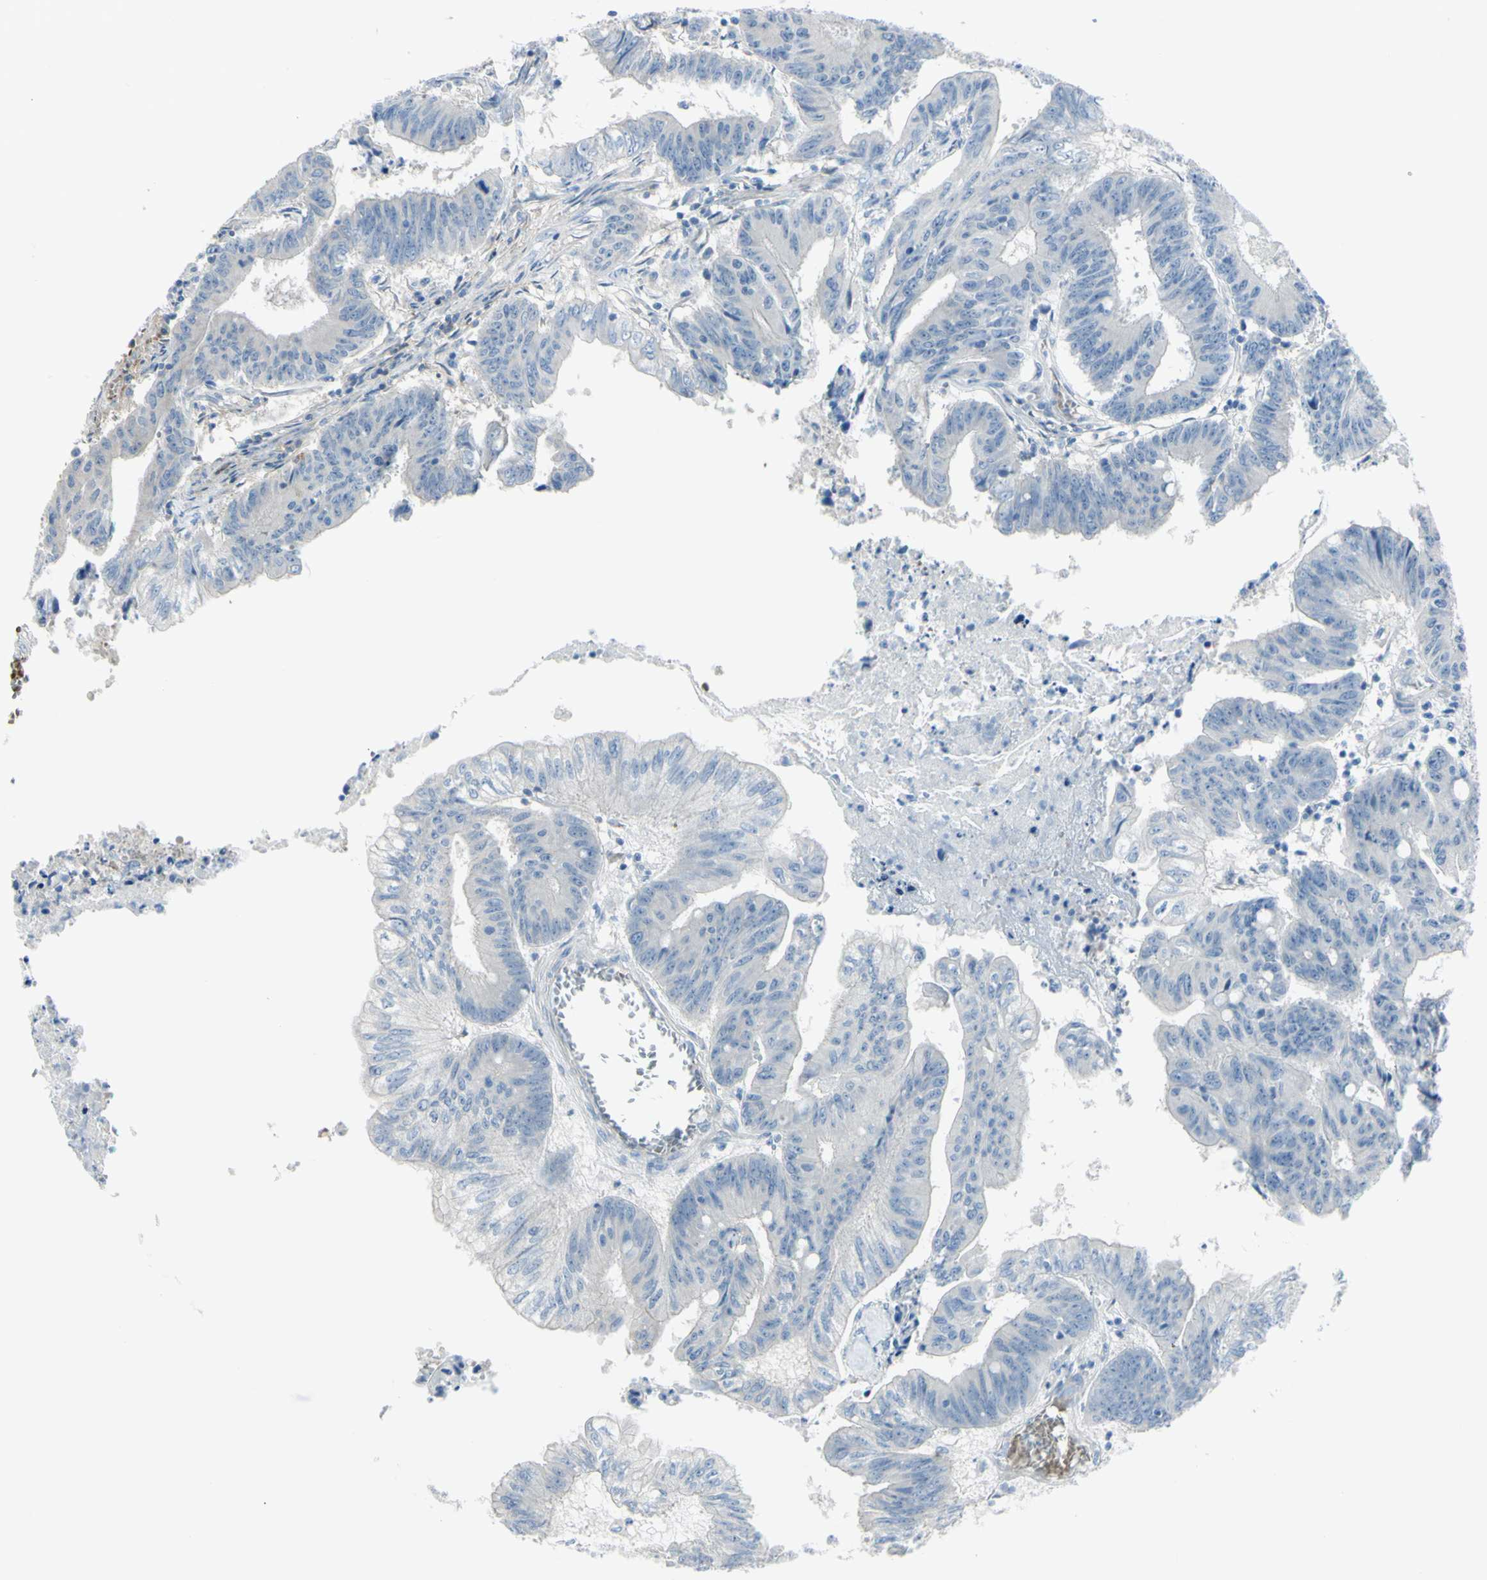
{"staining": {"intensity": "negative", "quantity": "none", "location": "none"}, "tissue": "colorectal cancer", "cell_type": "Tumor cells", "image_type": "cancer", "snomed": [{"axis": "morphology", "description": "Adenocarcinoma, NOS"}, {"axis": "topography", "description": "Colon"}], "caption": "Colorectal cancer (adenocarcinoma) was stained to show a protein in brown. There is no significant expression in tumor cells.", "gene": "NCBP2L", "patient": {"sex": "male", "age": 45}}